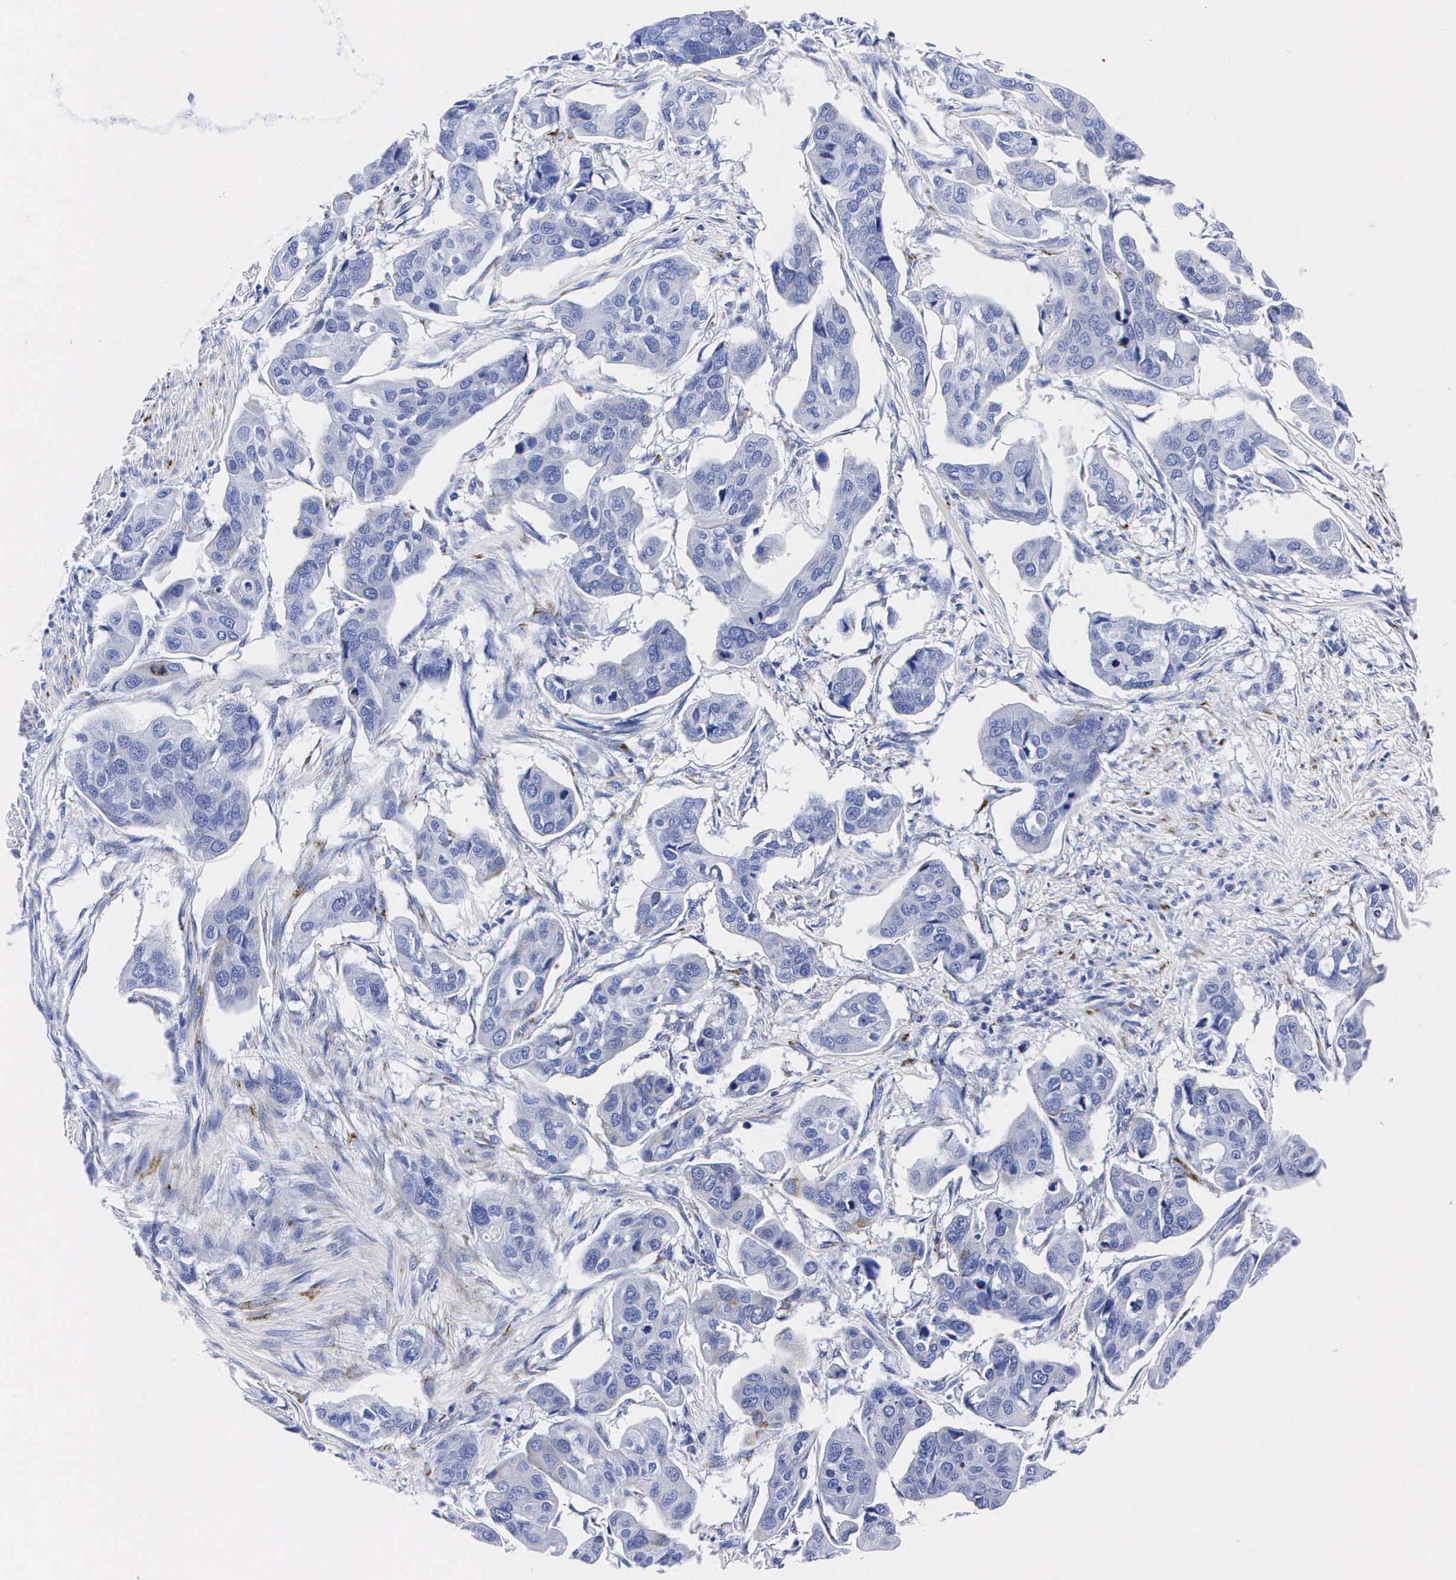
{"staining": {"intensity": "negative", "quantity": "none", "location": "none"}, "tissue": "urothelial cancer", "cell_type": "Tumor cells", "image_type": "cancer", "snomed": [{"axis": "morphology", "description": "Adenocarcinoma, NOS"}, {"axis": "topography", "description": "Urinary bladder"}], "caption": "Immunohistochemical staining of human urothelial cancer exhibits no significant staining in tumor cells.", "gene": "ENO2", "patient": {"sex": "male", "age": 61}}